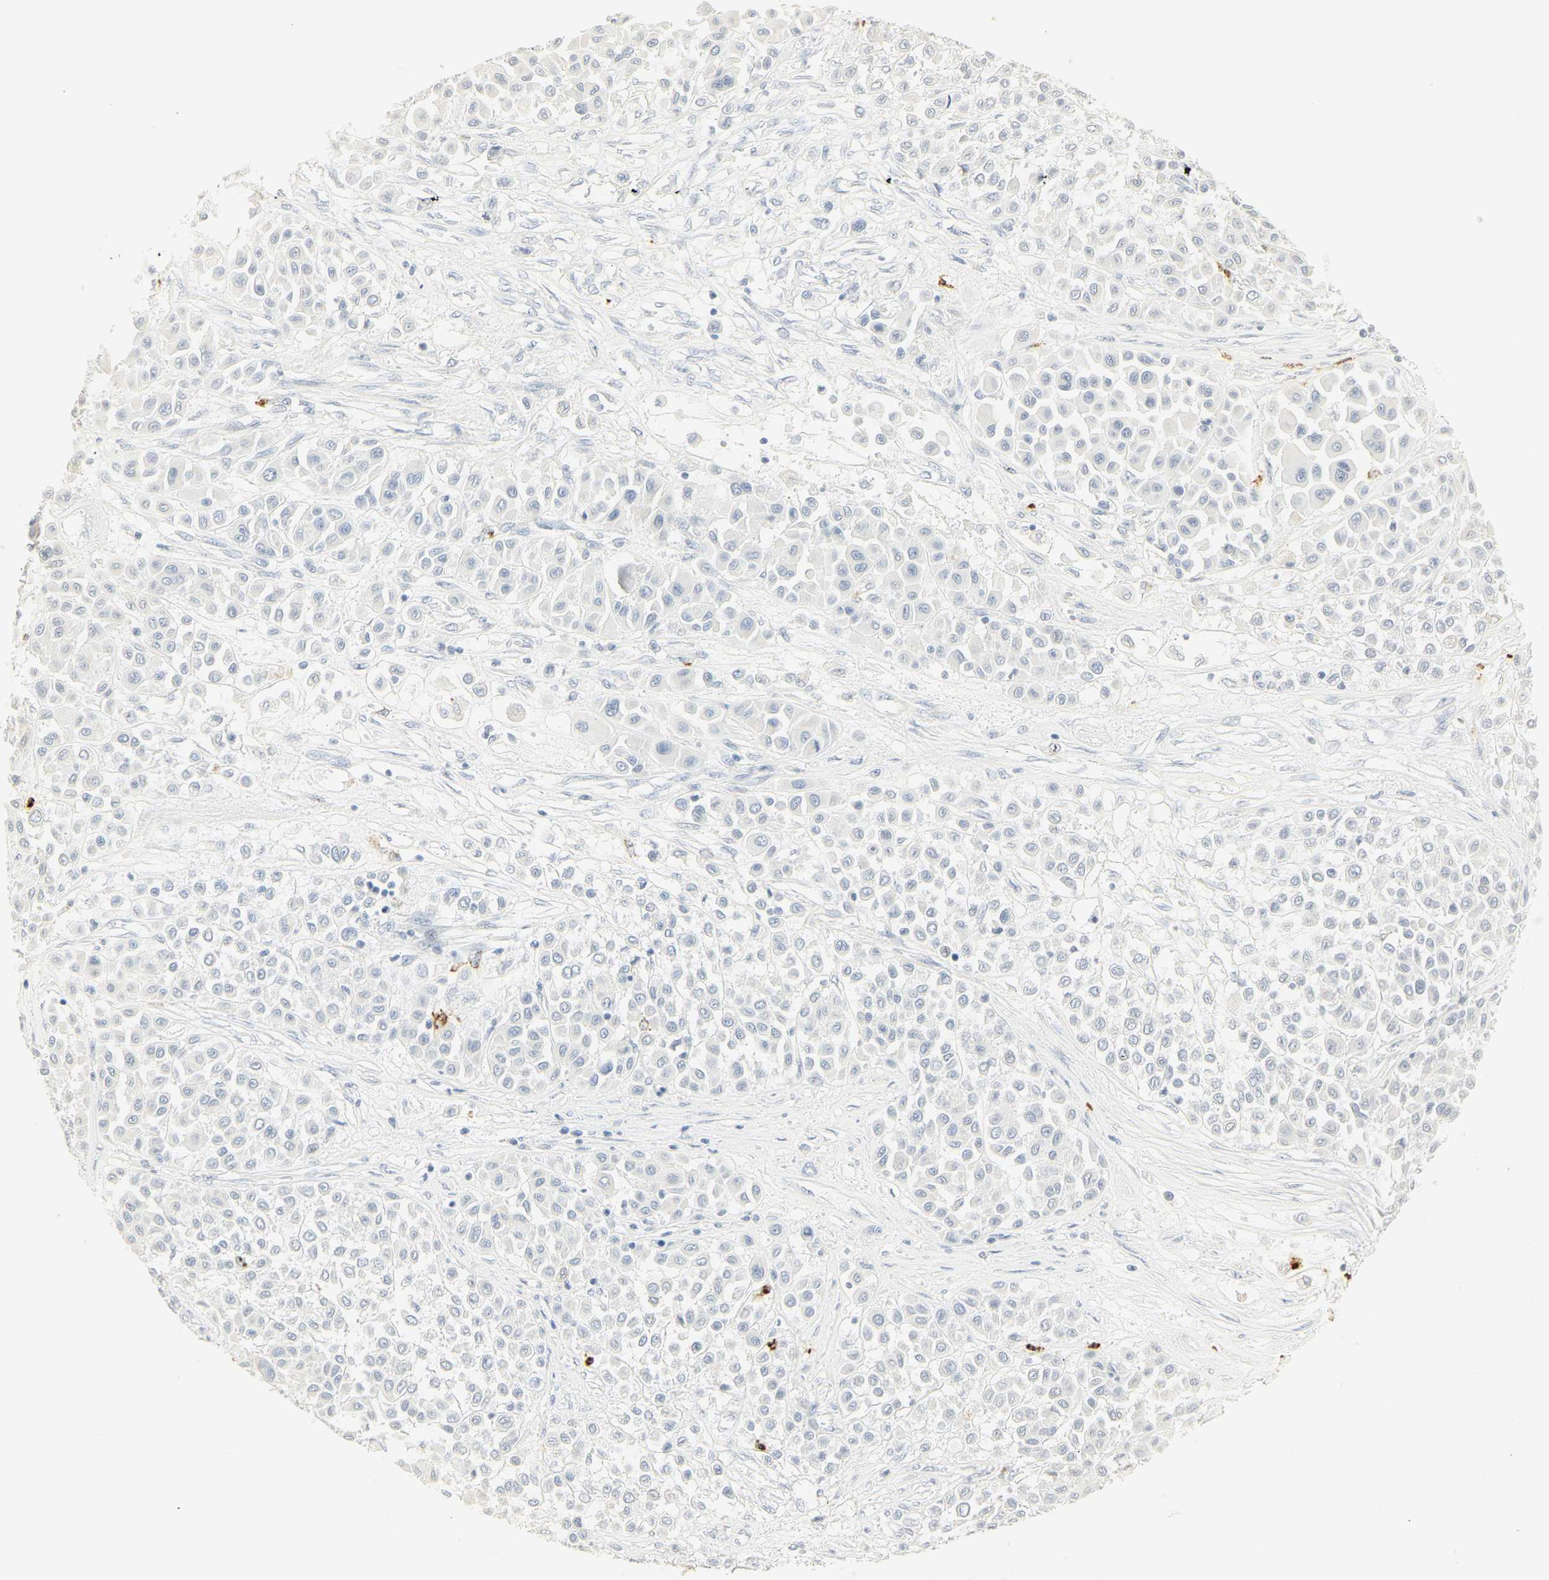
{"staining": {"intensity": "negative", "quantity": "none", "location": "none"}, "tissue": "melanoma", "cell_type": "Tumor cells", "image_type": "cancer", "snomed": [{"axis": "morphology", "description": "Malignant melanoma, Metastatic site"}, {"axis": "topography", "description": "Soft tissue"}], "caption": "Immunohistochemical staining of melanoma exhibits no significant positivity in tumor cells.", "gene": "MPO", "patient": {"sex": "male", "age": 41}}